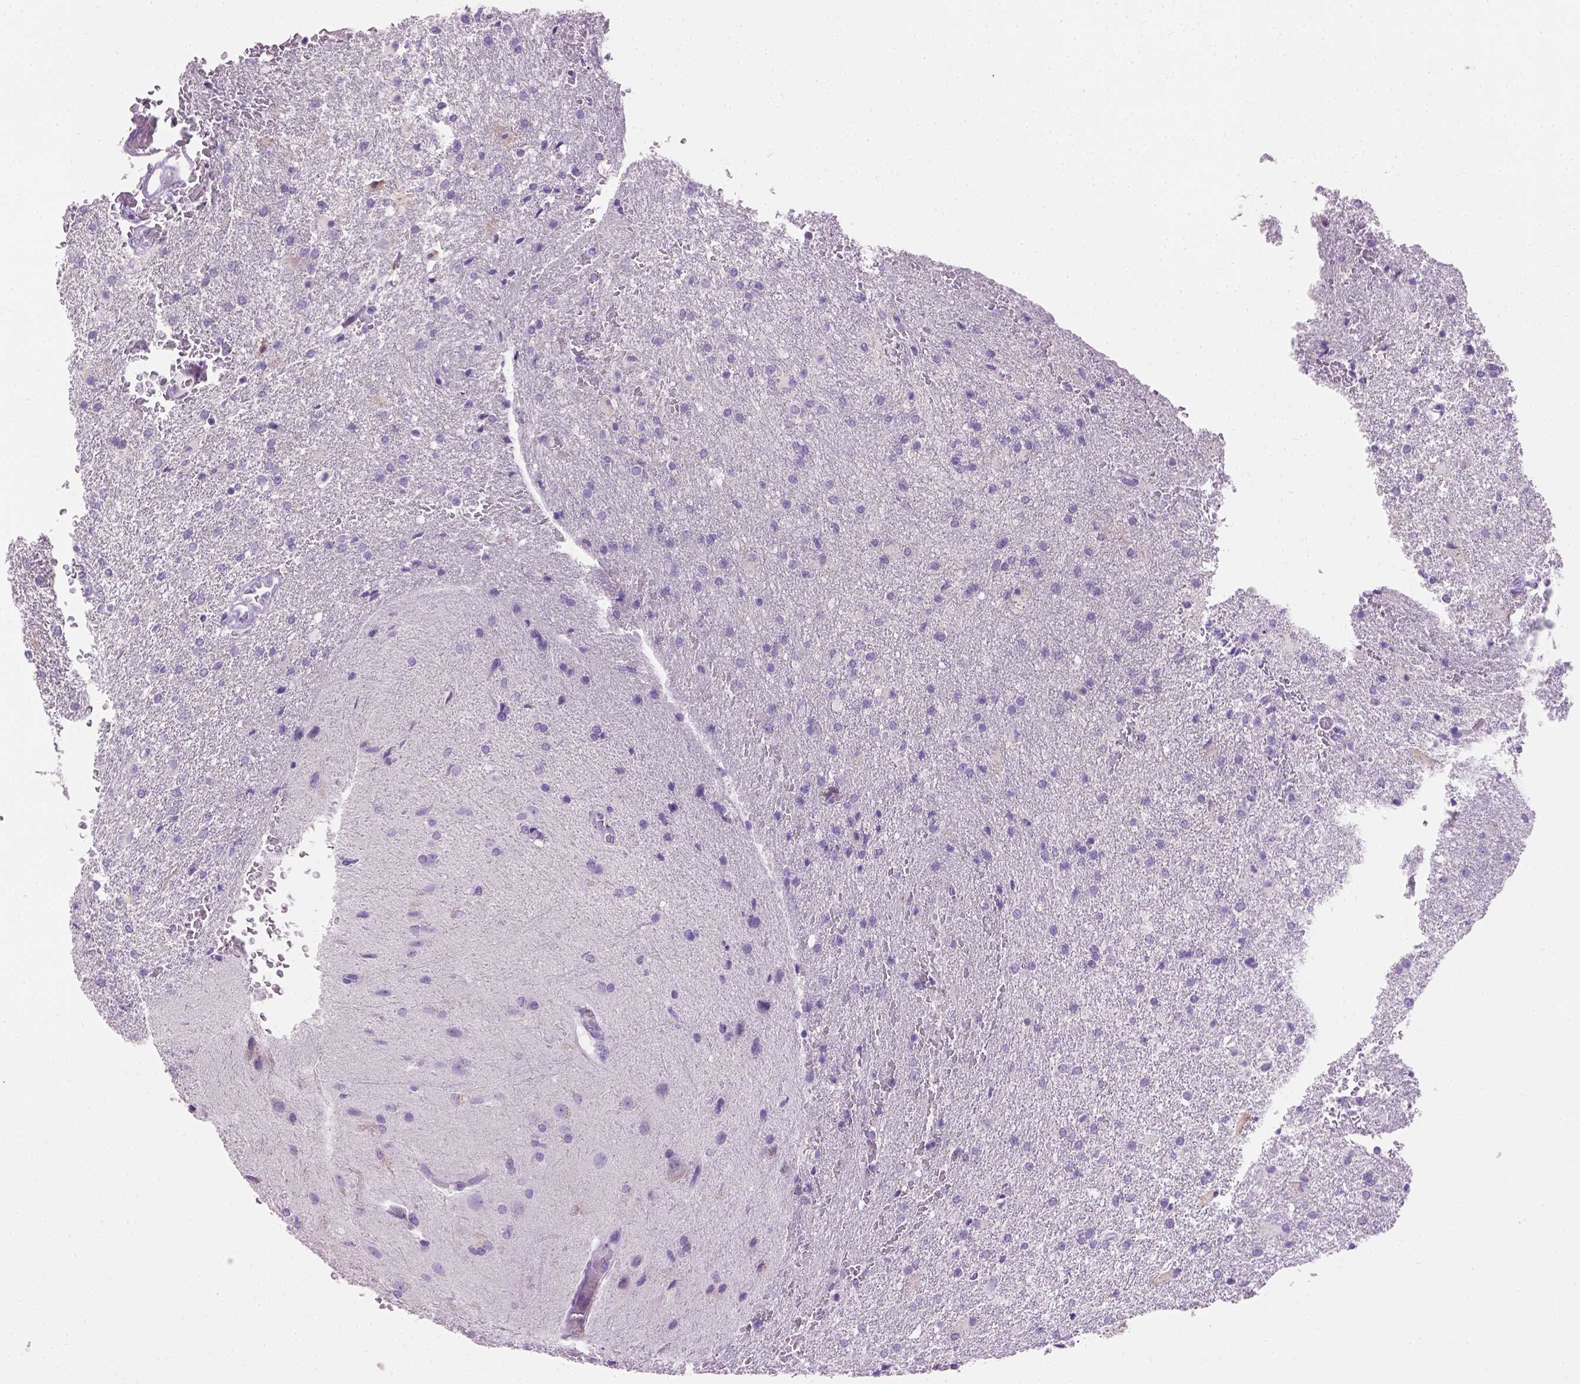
{"staining": {"intensity": "negative", "quantity": "none", "location": "none"}, "tissue": "glioma", "cell_type": "Tumor cells", "image_type": "cancer", "snomed": [{"axis": "morphology", "description": "Glioma, malignant, High grade"}, {"axis": "topography", "description": "Brain"}], "caption": "High magnification brightfield microscopy of glioma stained with DAB (brown) and counterstained with hematoxylin (blue): tumor cells show no significant positivity.", "gene": "CYP24A1", "patient": {"sex": "male", "age": 68}}